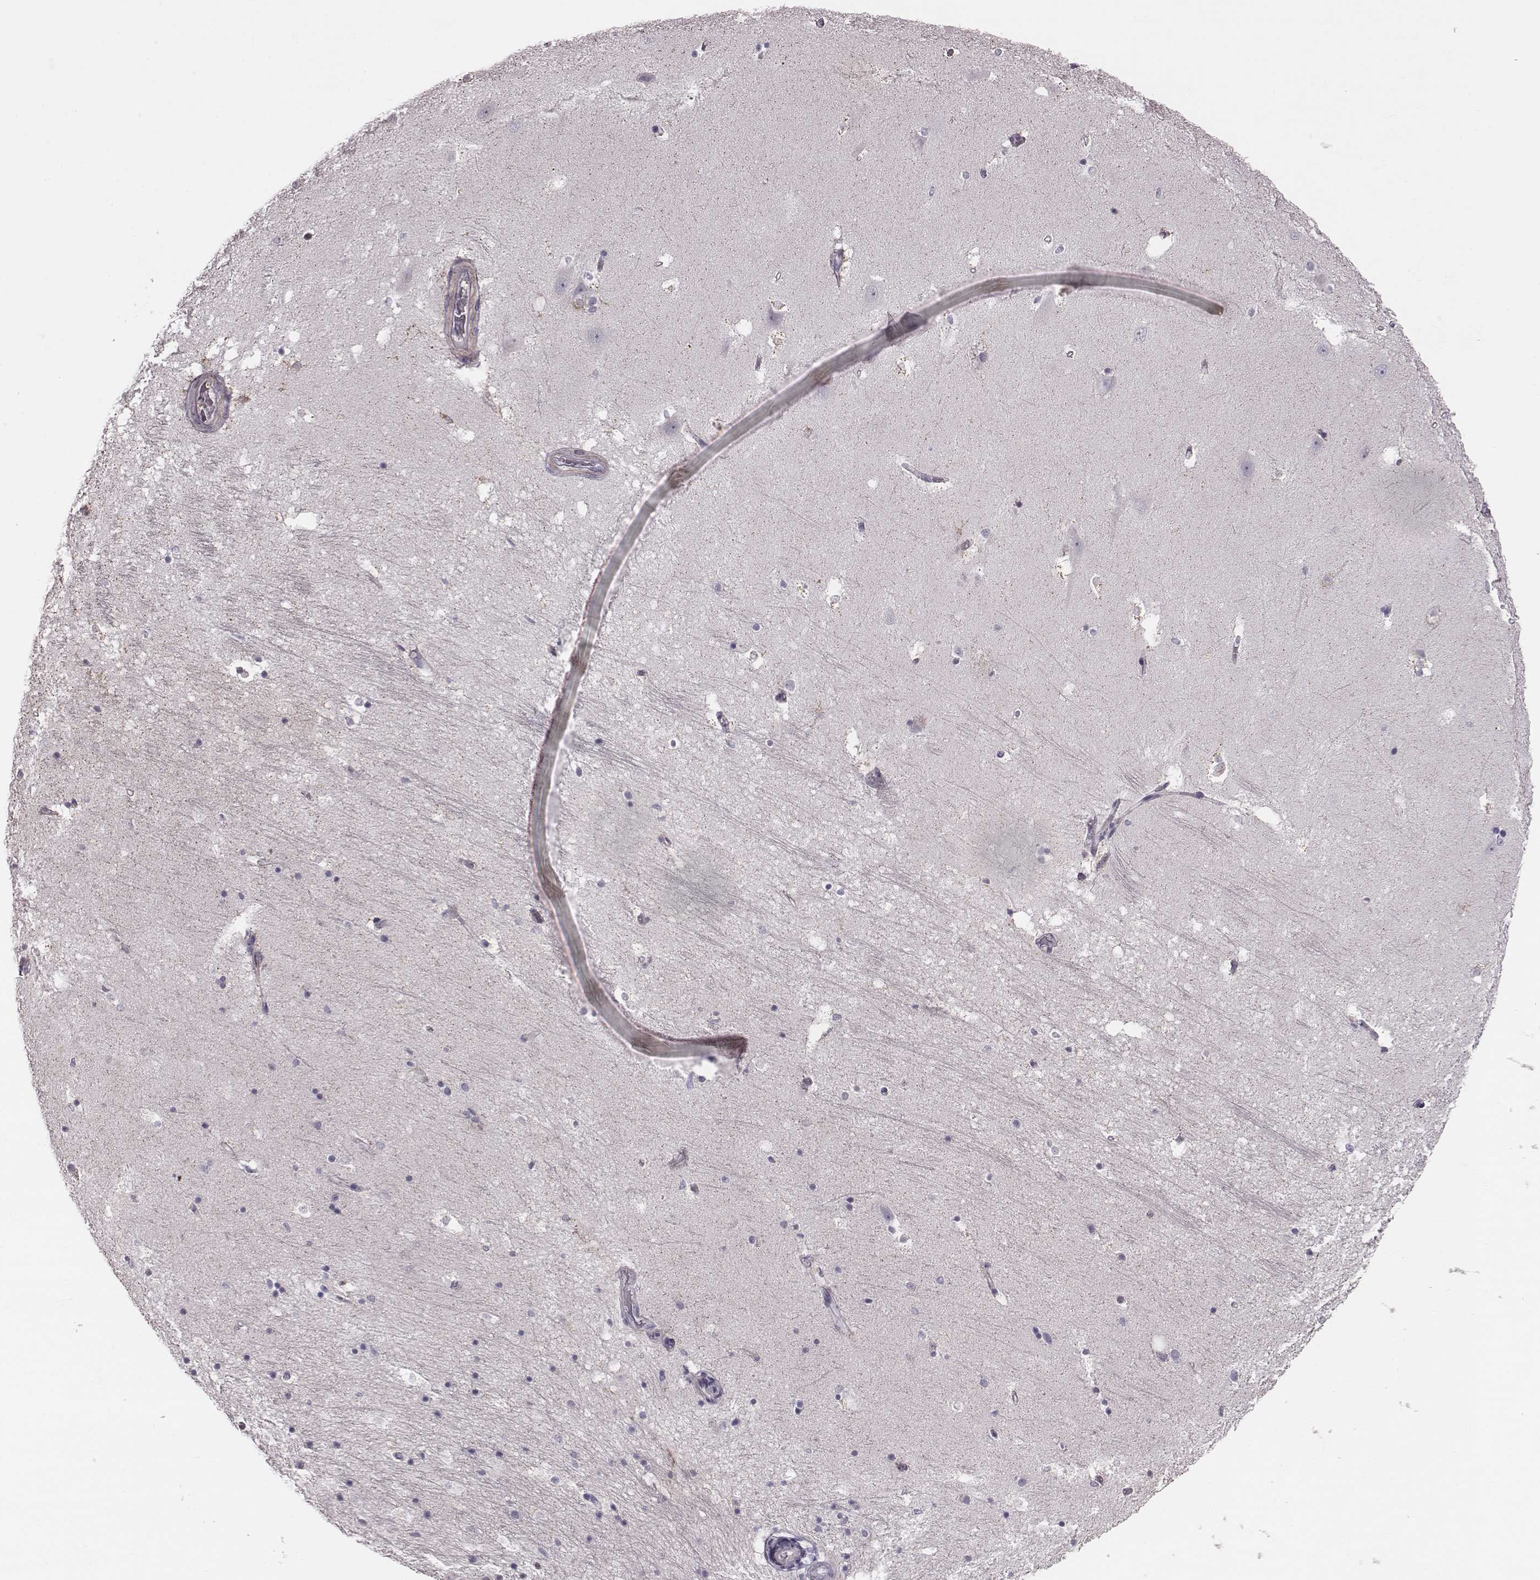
{"staining": {"intensity": "negative", "quantity": "none", "location": "none"}, "tissue": "hippocampus", "cell_type": "Glial cells", "image_type": "normal", "snomed": [{"axis": "morphology", "description": "Normal tissue, NOS"}, {"axis": "topography", "description": "Hippocampus"}], "caption": "Hippocampus stained for a protein using immunohistochemistry (IHC) demonstrates no positivity glial cells.", "gene": "CRISP1", "patient": {"sex": "male", "age": 44}}